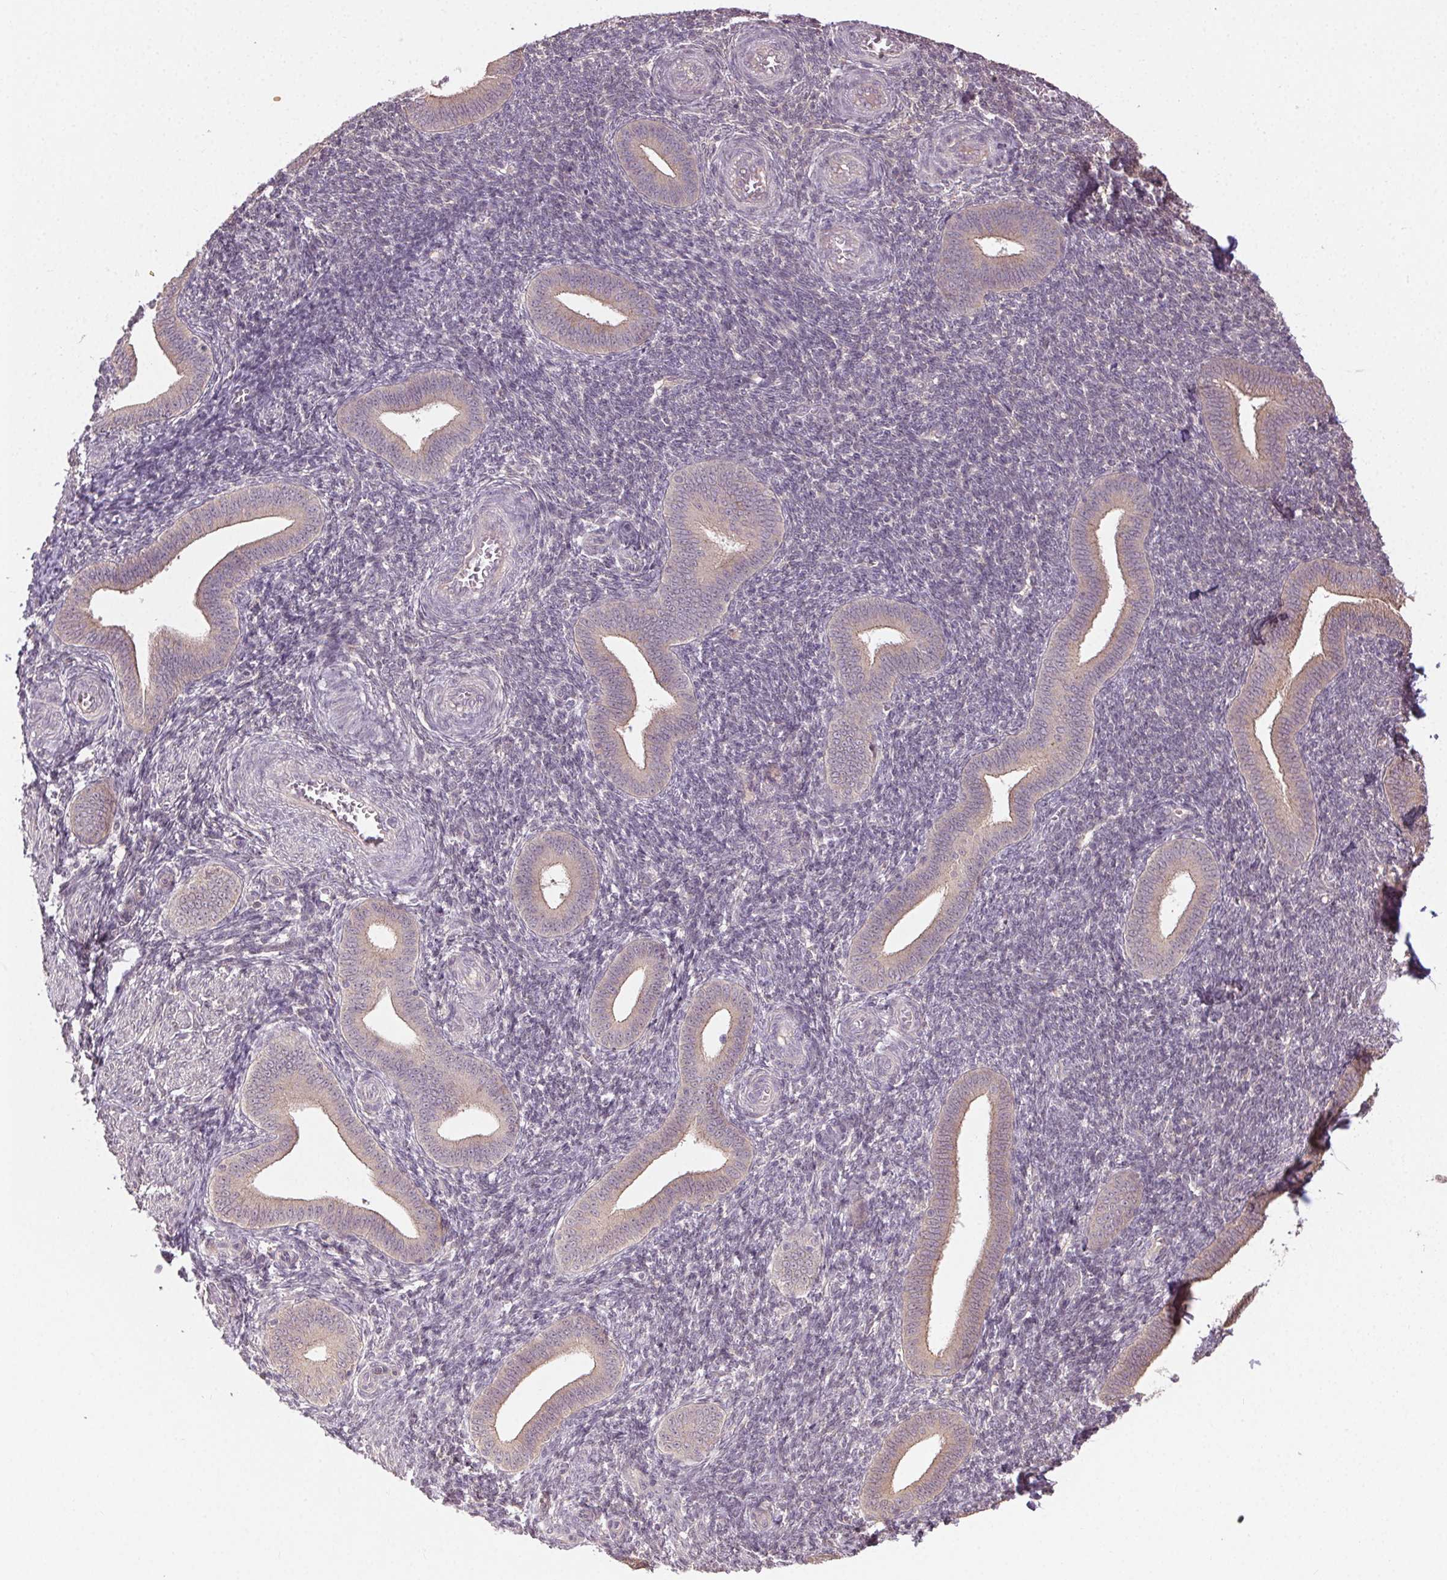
{"staining": {"intensity": "negative", "quantity": "none", "location": "none"}, "tissue": "endometrium", "cell_type": "Cells in endometrial stroma", "image_type": "normal", "snomed": [{"axis": "morphology", "description": "Normal tissue, NOS"}, {"axis": "topography", "description": "Endometrium"}], "caption": "Immunohistochemistry (IHC) micrograph of unremarkable endometrium: human endometrium stained with DAB reveals no significant protein expression in cells in endometrial stroma.", "gene": "ATP1B3", "patient": {"sex": "female", "age": 25}}